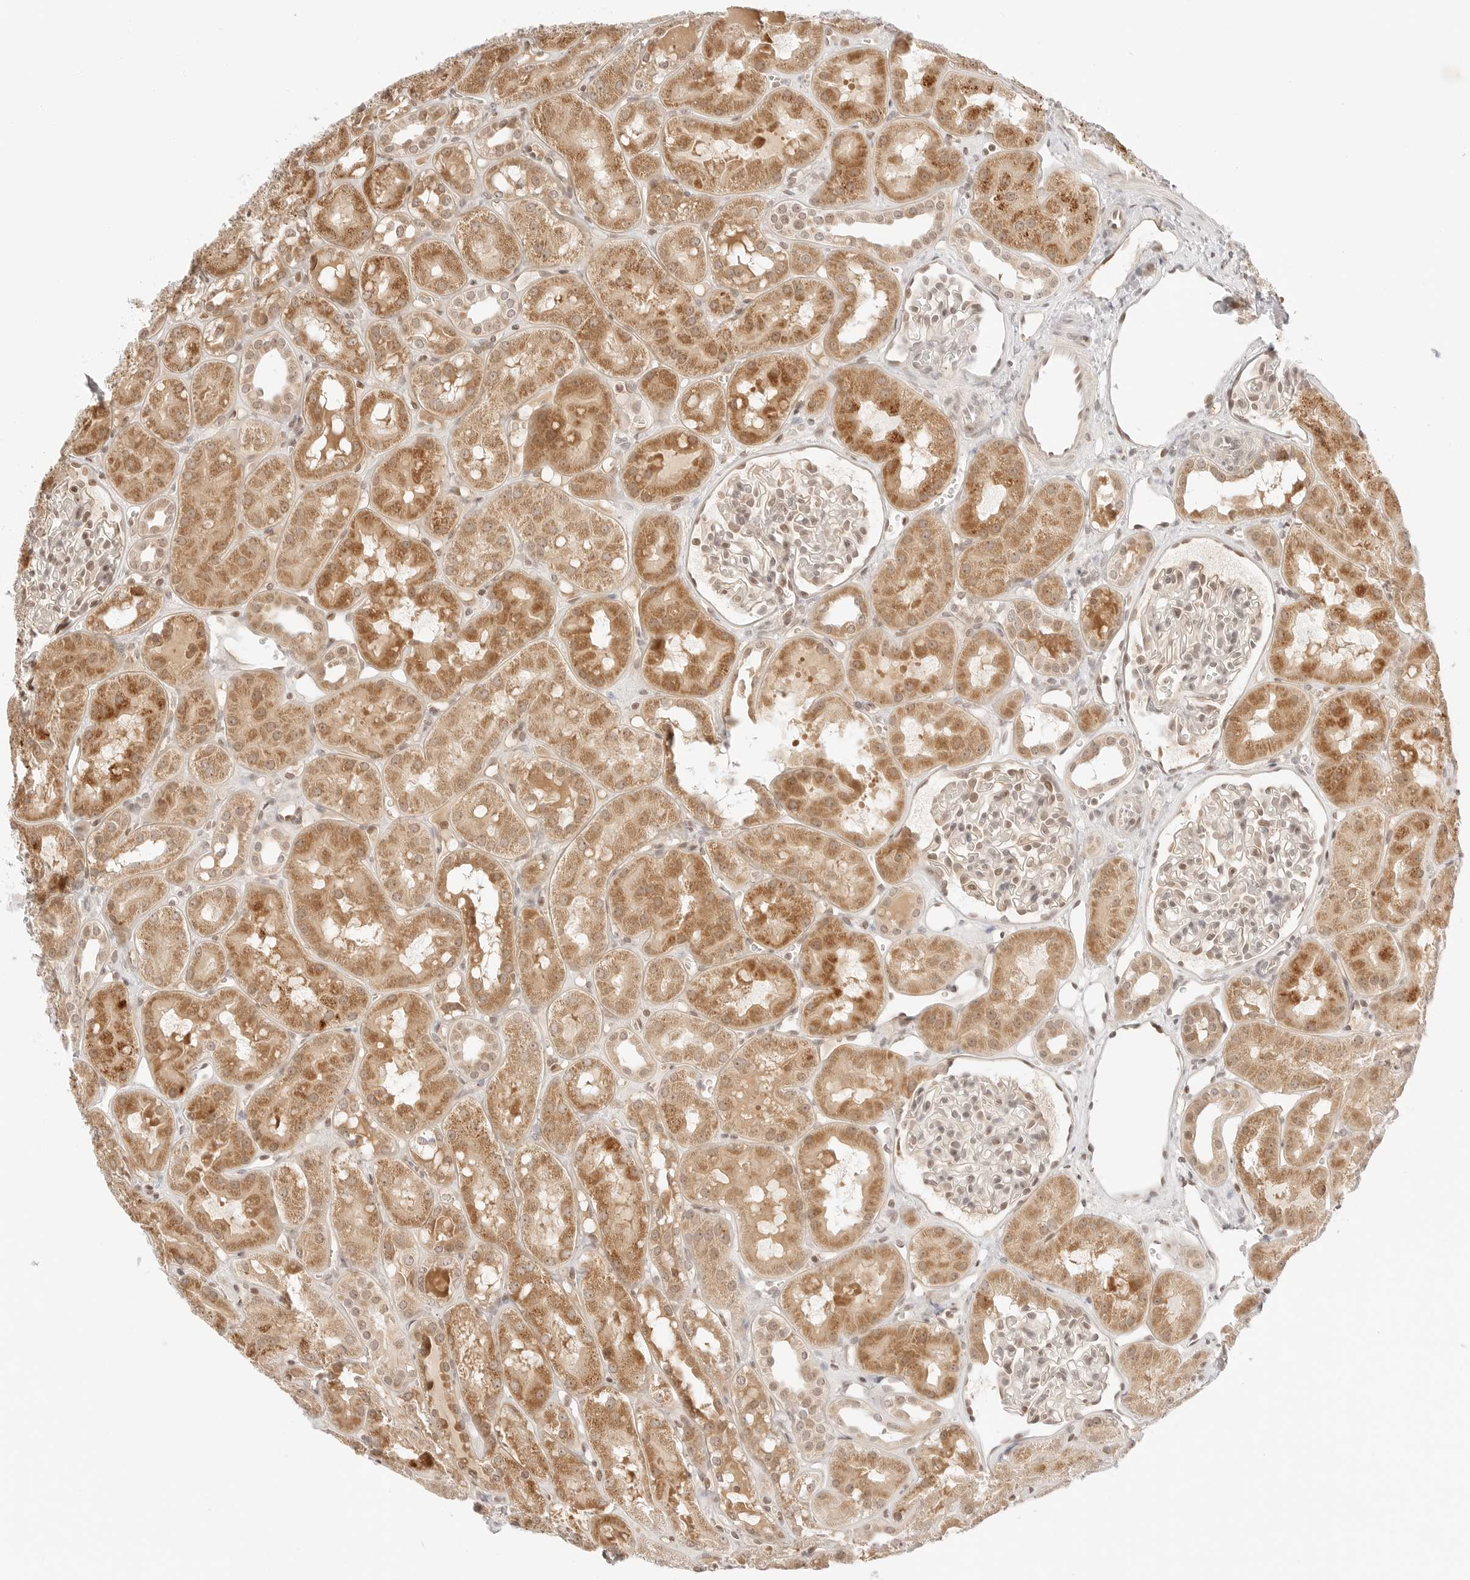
{"staining": {"intensity": "moderate", "quantity": "25%-75%", "location": "nuclear"}, "tissue": "kidney", "cell_type": "Cells in glomeruli", "image_type": "normal", "snomed": [{"axis": "morphology", "description": "Normal tissue, NOS"}, {"axis": "topography", "description": "Kidney"}], "caption": "Kidney stained with IHC displays moderate nuclear staining in about 25%-75% of cells in glomeruli. The protein is shown in brown color, while the nuclei are stained blue.", "gene": "RPS6KL1", "patient": {"sex": "male", "age": 16}}